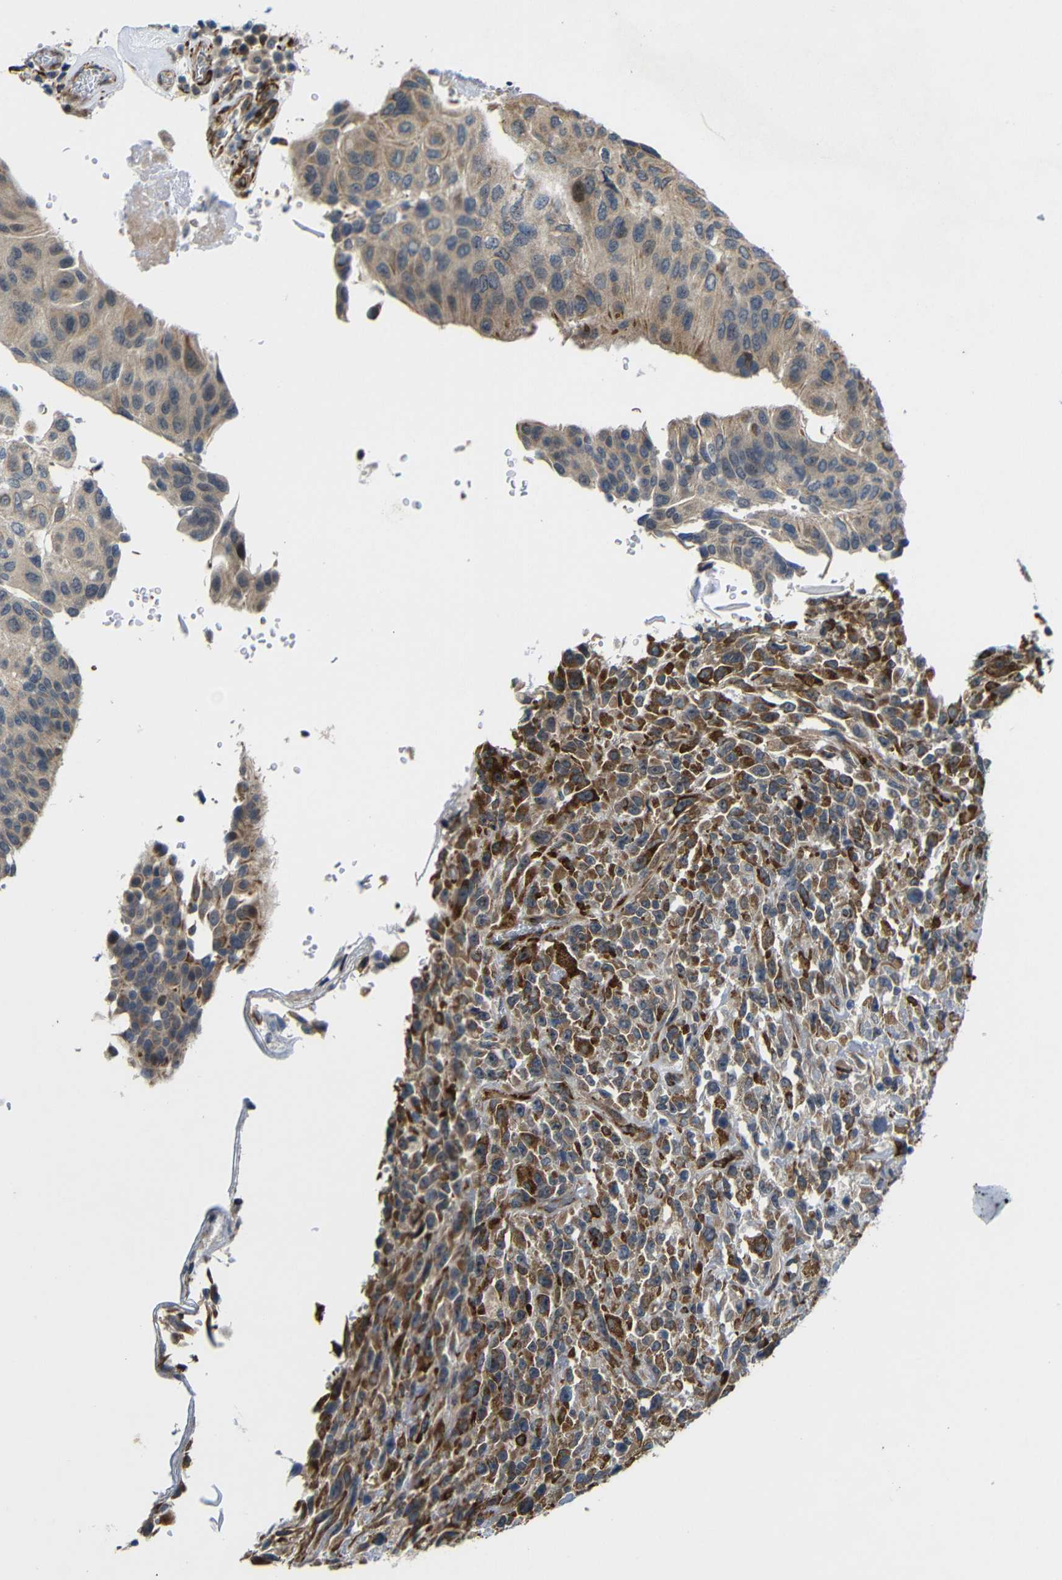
{"staining": {"intensity": "weak", "quantity": ">75%", "location": "cytoplasmic/membranous"}, "tissue": "urothelial cancer", "cell_type": "Tumor cells", "image_type": "cancer", "snomed": [{"axis": "morphology", "description": "Urothelial carcinoma, High grade"}, {"axis": "topography", "description": "Urinary bladder"}], "caption": "Tumor cells show low levels of weak cytoplasmic/membranous staining in approximately >75% of cells in human urothelial cancer.", "gene": "P3H2", "patient": {"sex": "male", "age": 66}}